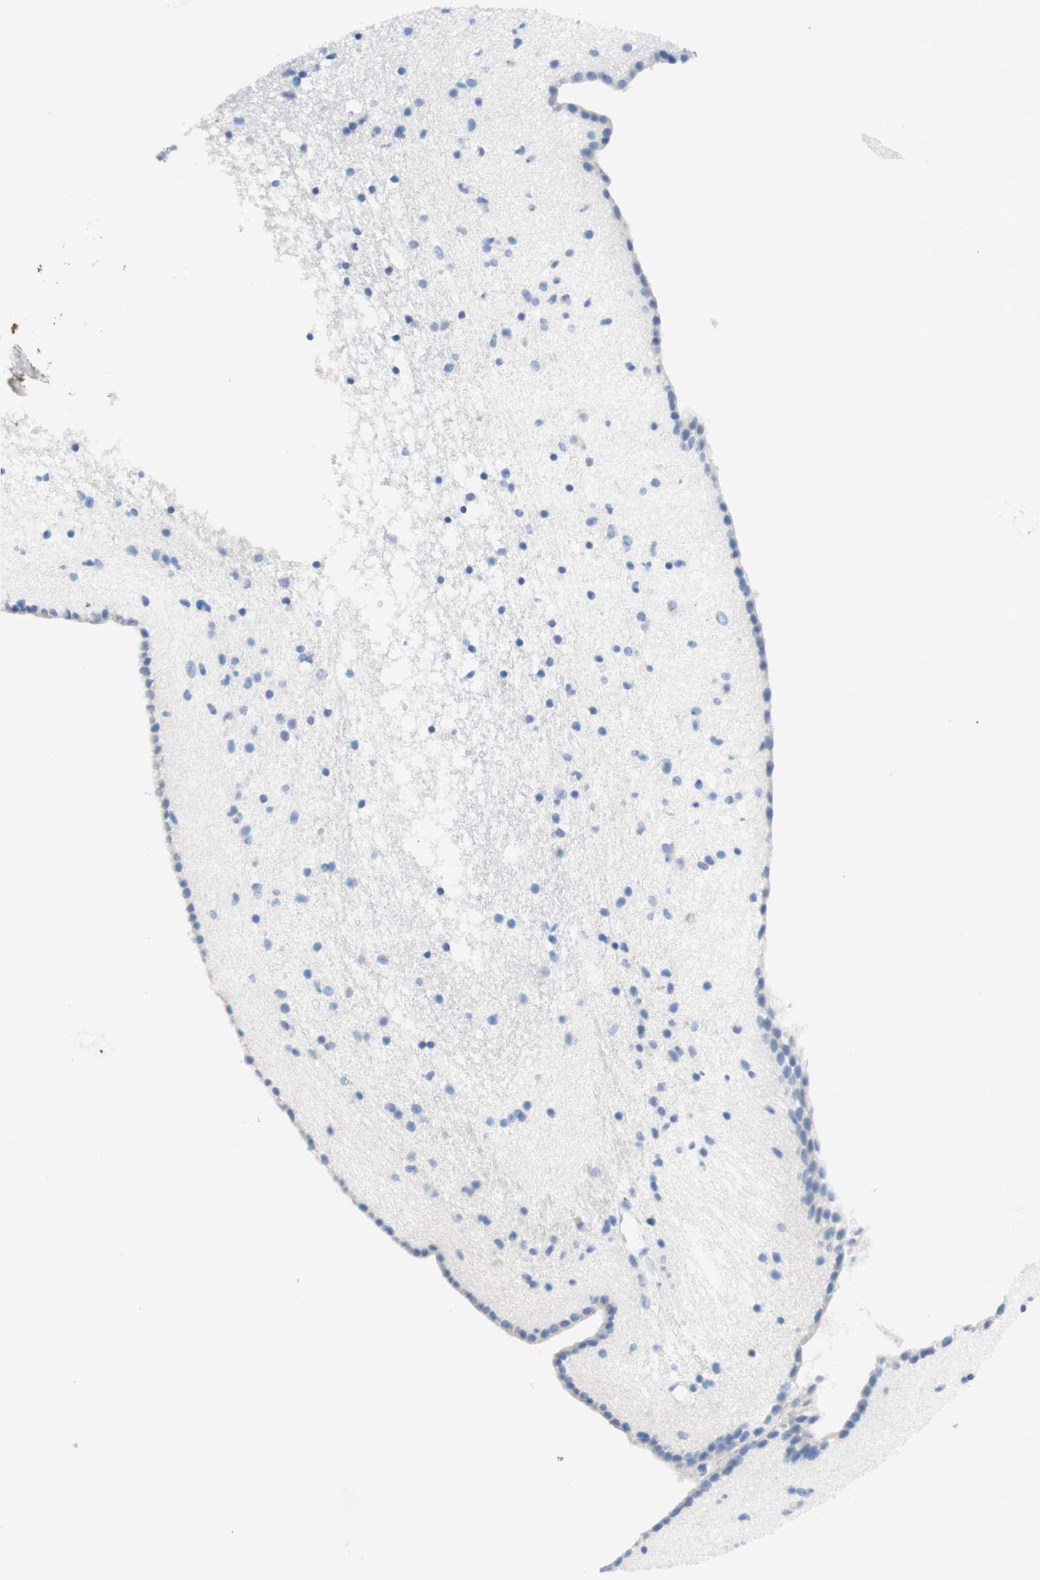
{"staining": {"intensity": "negative", "quantity": "none", "location": "none"}, "tissue": "caudate", "cell_type": "Glial cells", "image_type": "normal", "snomed": [{"axis": "morphology", "description": "Normal tissue, NOS"}, {"axis": "topography", "description": "Lateral ventricle wall"}], "caption": "A histopathology image of caudate stained for a protein displays no brown staining in glial cells. (DAB (3,3'-diaminobenzidine) IHC, high magnification).", "gene": "CEACAM1", "patient": {"sex": "male", "age": 45}}